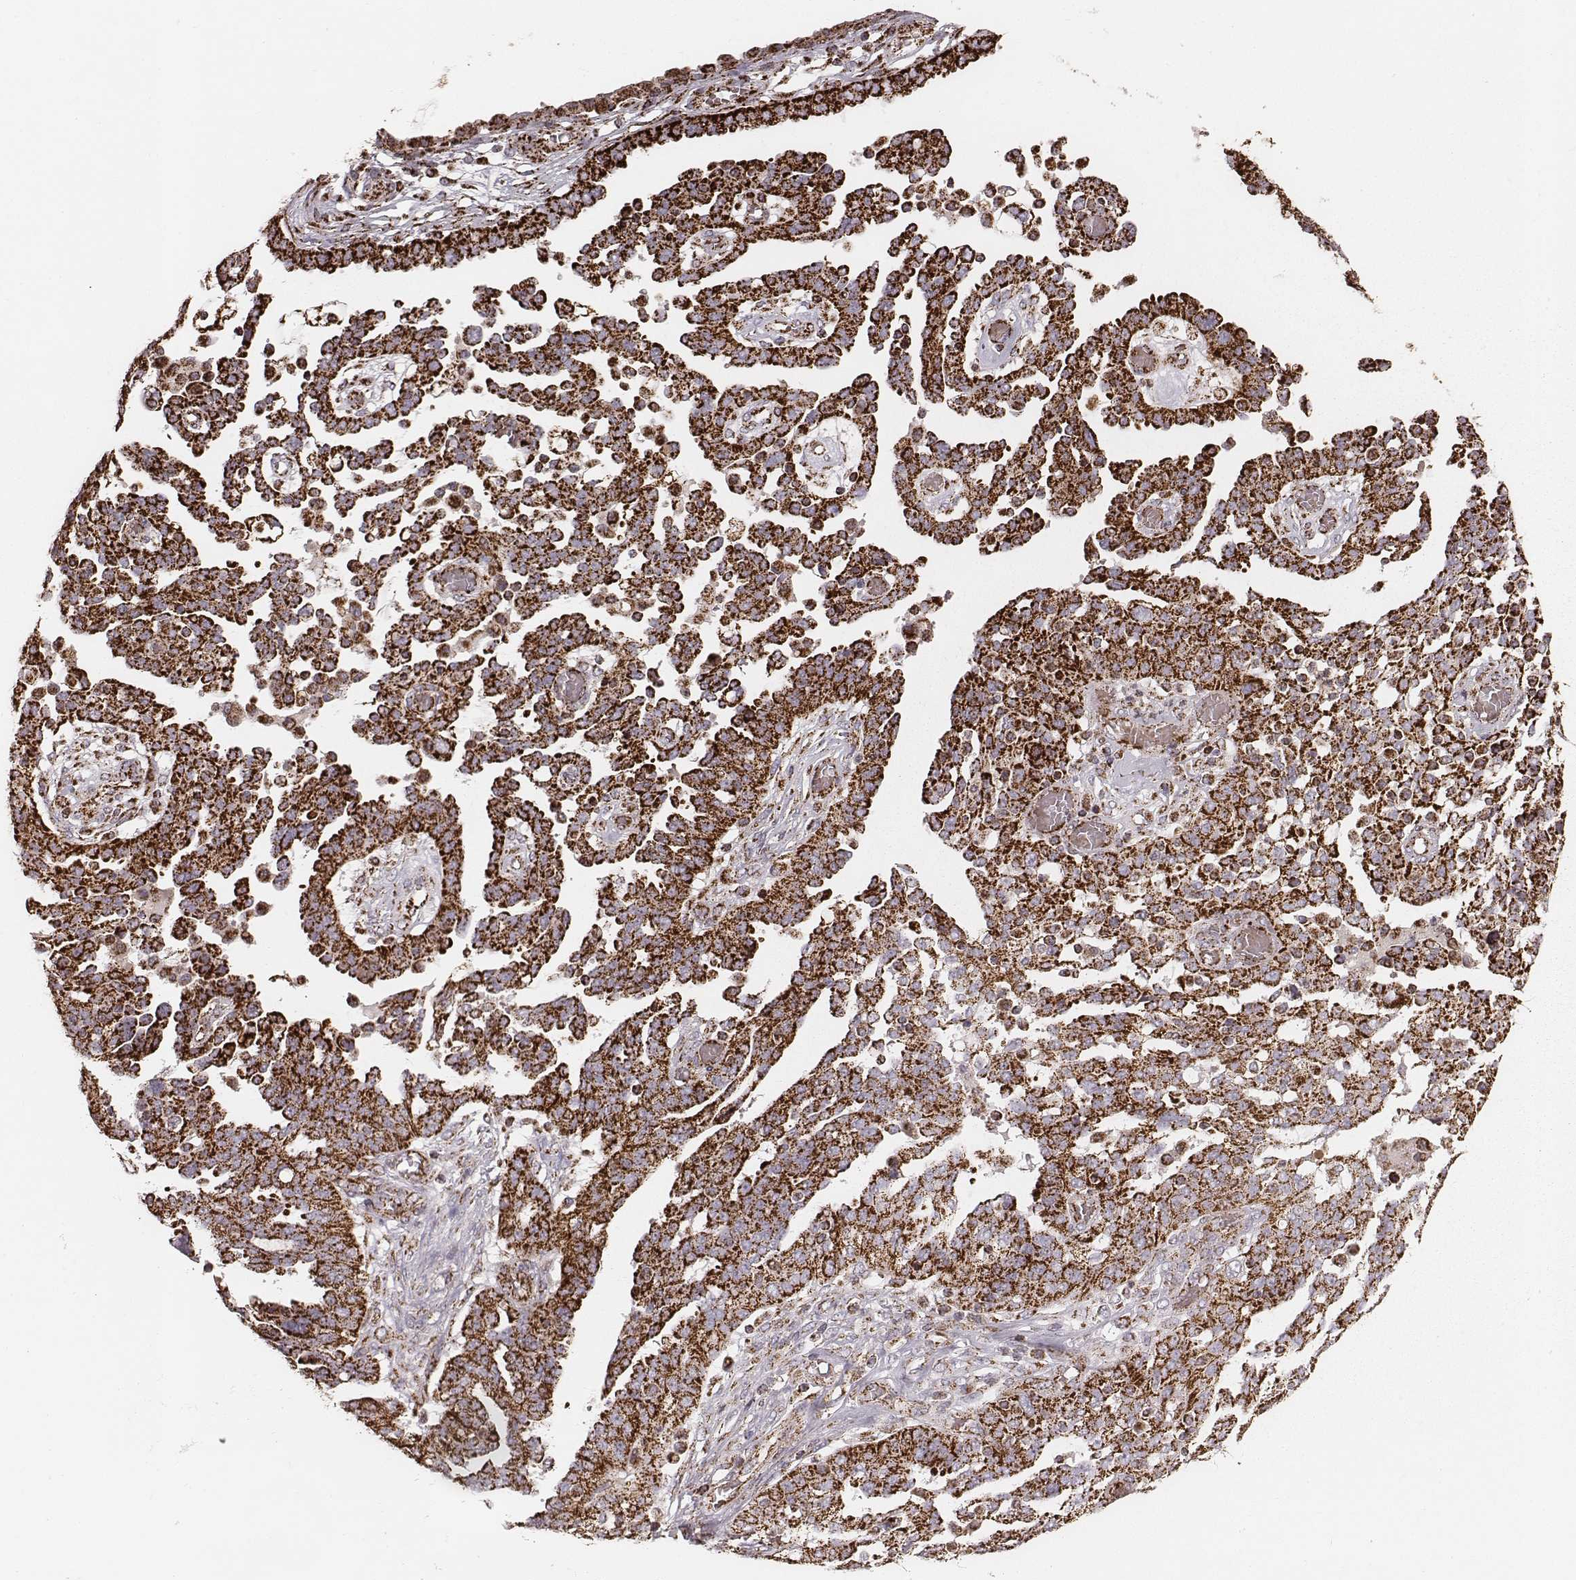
{"staining": {"intensity": "strong", "quantity": ">75%", "location": "cytoplasmic/membranous"}, "tissue": "ovarian cancer", "cell_type": "Tumor cells", "image_type": "cancer", "snomed": [{"axis": "morphology", "description": "Cystadenocarcinoma, serous, NOS"}, {"axis": "topography", "description": "Ovary"}], "caption": "Strong cytoplasmic/membranous expression for a protein is present in about >75% of tumor cells of ovarian cancer using IHC.", "gene": "TUFM", "patient": {"sex": "female", "age": 67}}